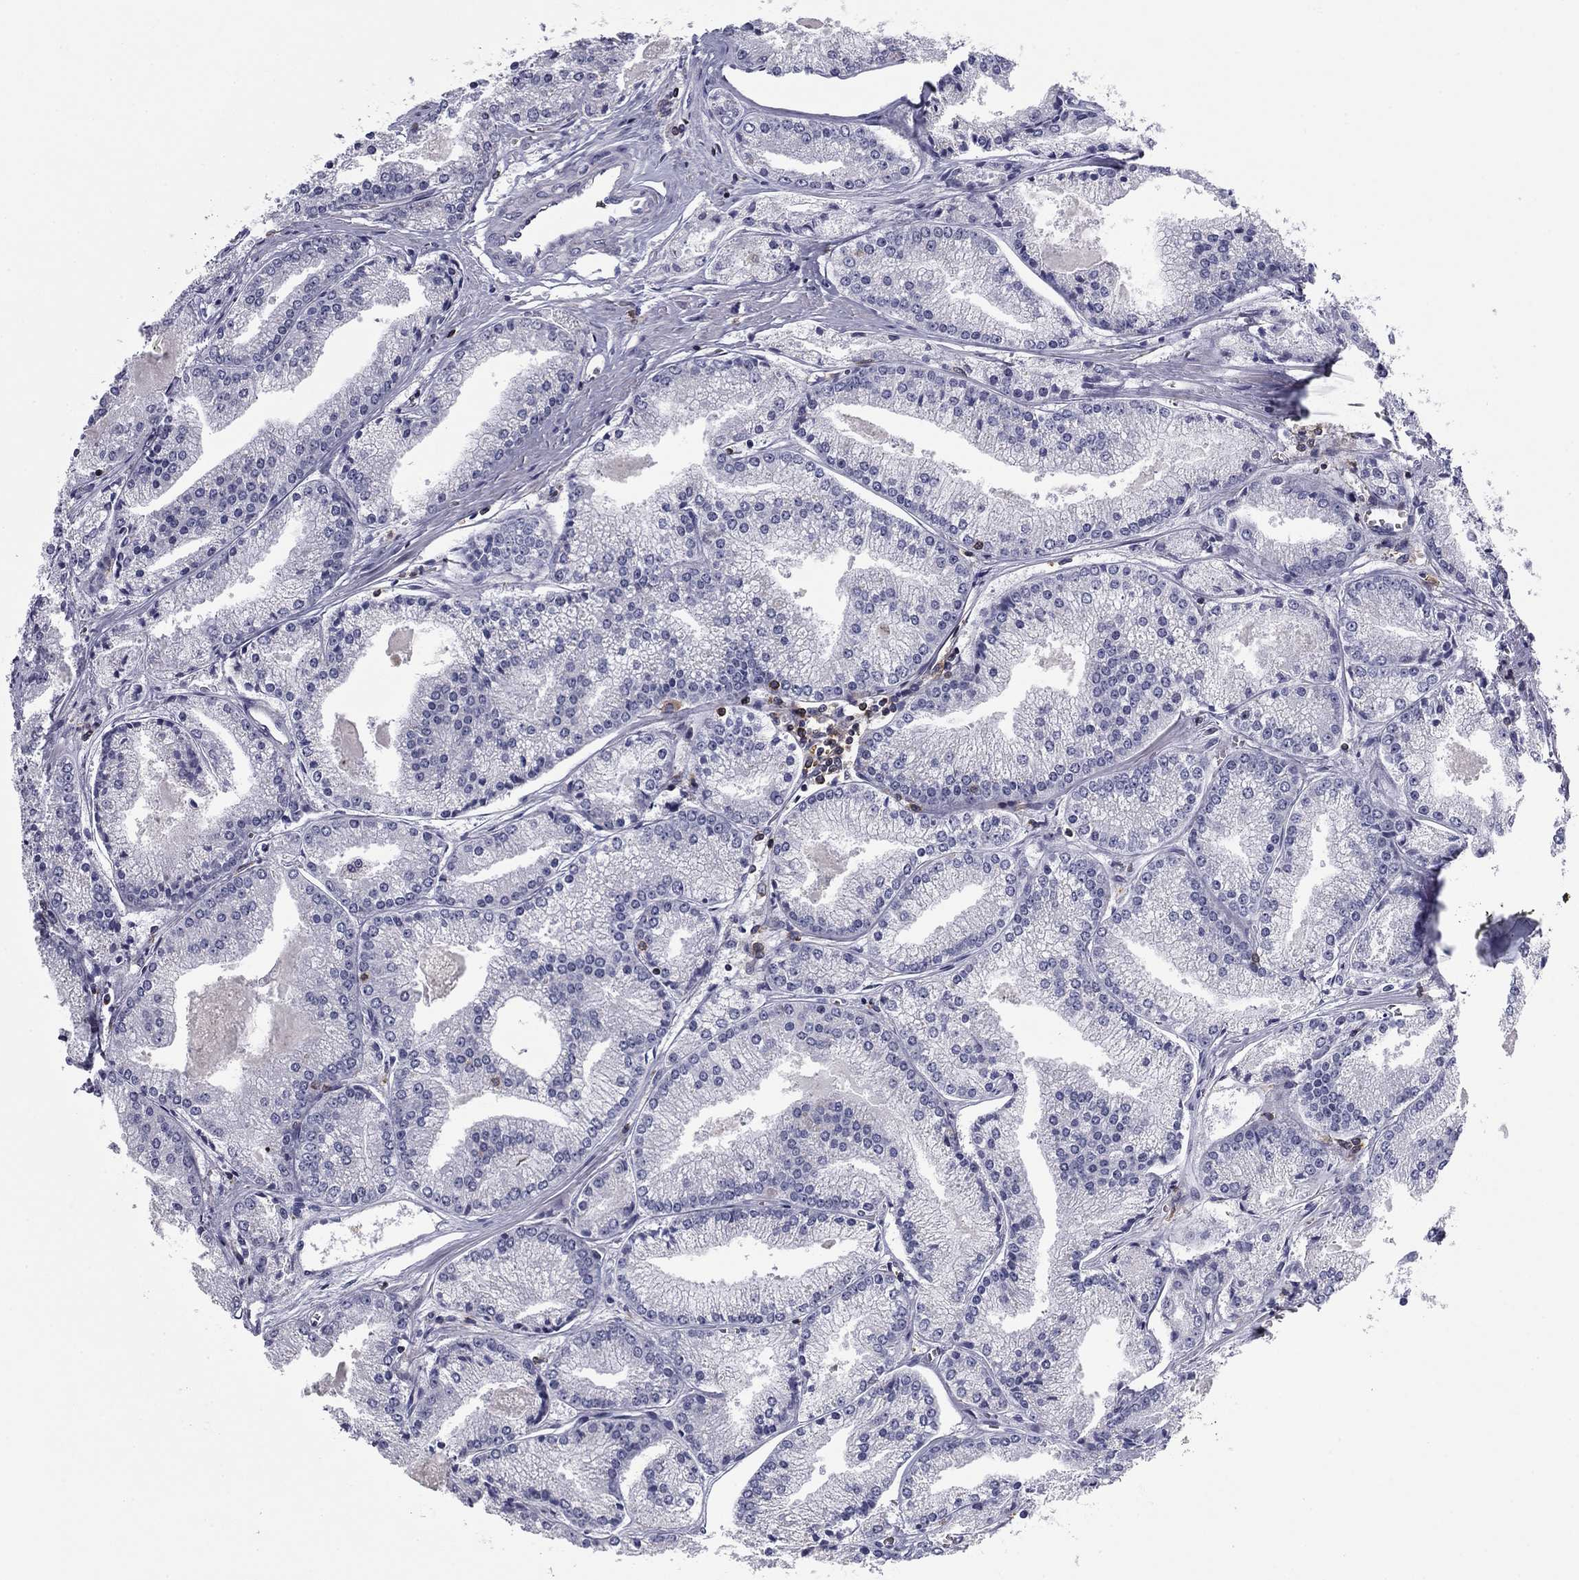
{"staining": {"intensity": "negative", "quantity": "none", "location": "none"}, "tissue": "prostate cancer", "cell_type": "Tumor cells", "image_type": "cancer", "snomed": [{"axis": "morphology", "description": "Adenocarcinoma, NOS"}, {"axis": "topography", "description": "Prostate"}], "caption": "This is an immunohistochemistry micrograph of adenocarcinoma (prostate). There is no staining in tumor cells.", "gene": "ARHGAP27", "patient": {"sex": "male", "age": 72}}